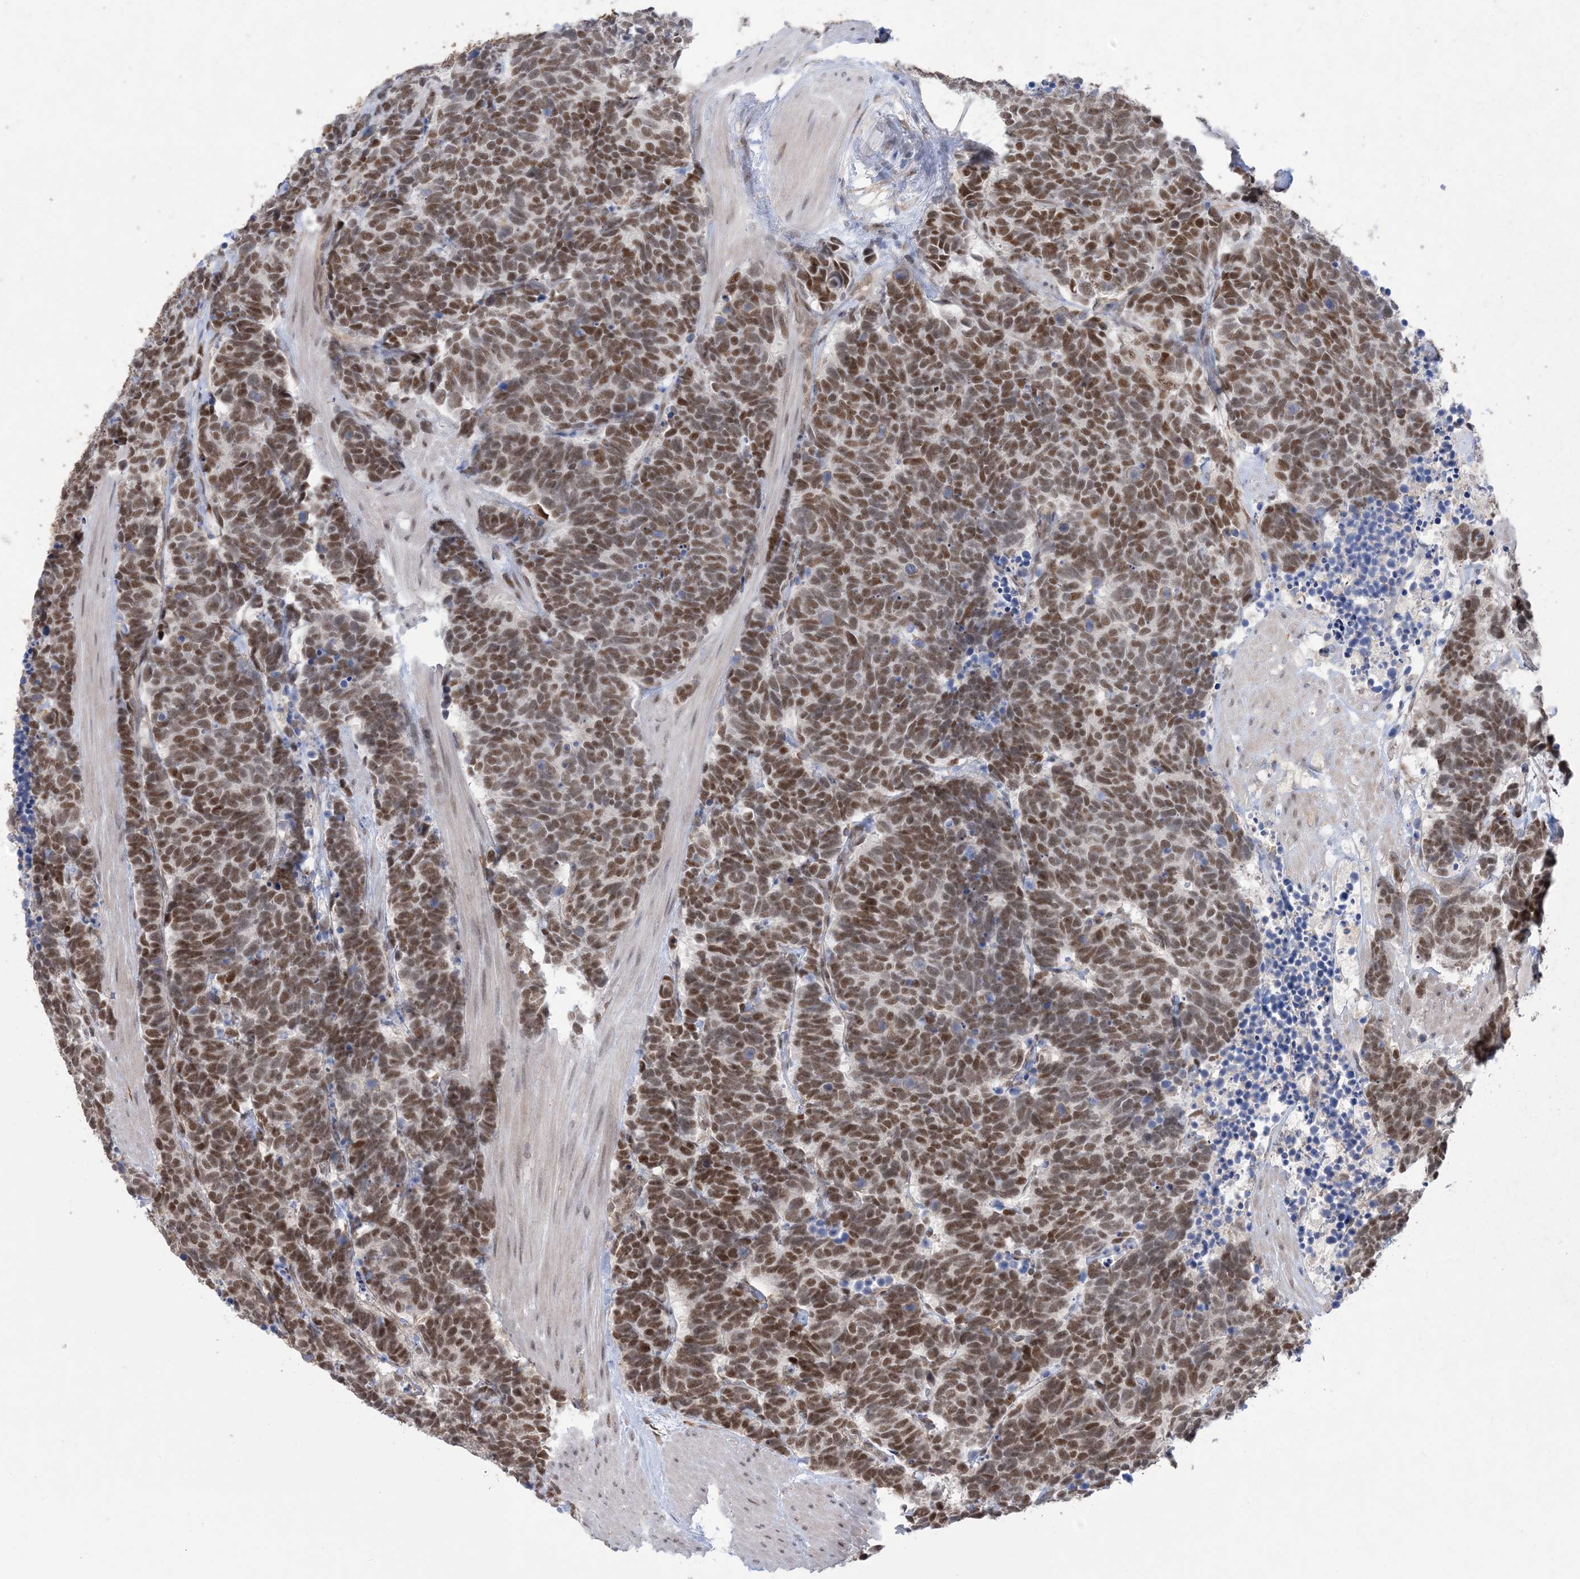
{"staining": {"intensity": "moderate", "quantity": ">75%", "location": "nuclear"}, "tissue": "carcinoid", "cell_type": "Tumor cells", "image_type": "cancer", "snomed": [{"axis": "morphology", "description": "Carcinoma, NOS"}, {"axis": "morphology", "description": "Carcinoid, malignant, NOS"}, {"axis": "topography", "description": "Urinary bladder"}], "caption": "This is an image of immunohistochemistry staining of carcinoid (malignant), which shows moderate expression in the nuclear of tumor cells.", "gene": "ZNF8", "patient": {"sex": "male", "age": 57}}